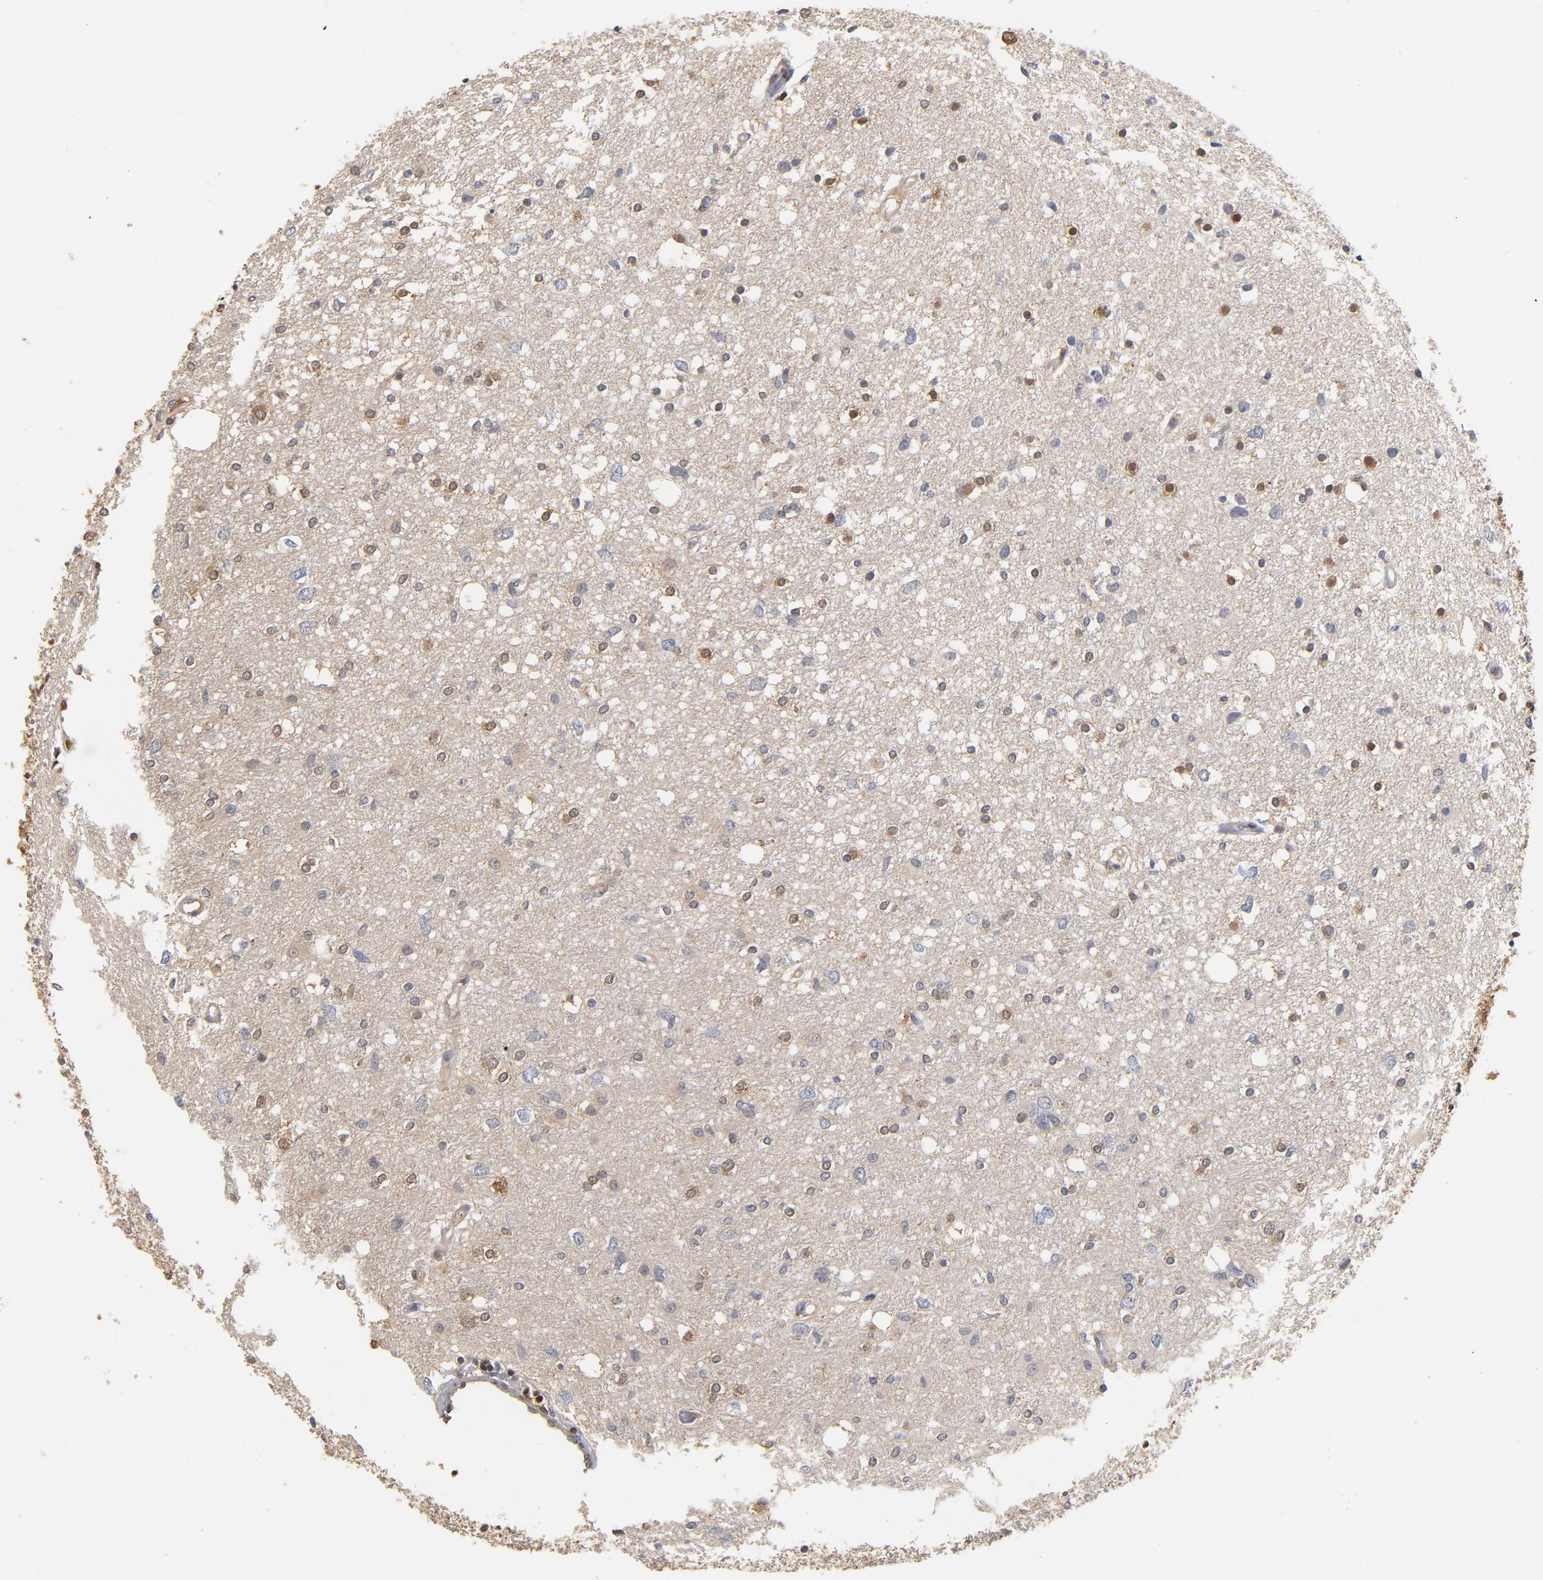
{"staining": {"intensity": "weak", "quantity": "<25%", "location": "cytoplasmic/membranous"}, "tissue": "glioma", "cell_type": "Tumor cells", "image_type": "cancer", "snomed": [{"axis": "morphology", "description": "Glioma, malignant, High grade"}, {"axis": "topography", "description": "Brain"}], "caption": "A histopathology image of human glioma is negative for staining in tumor cells.", "gene": "MIF", "patient": {"sex": "female", "age": 59}}